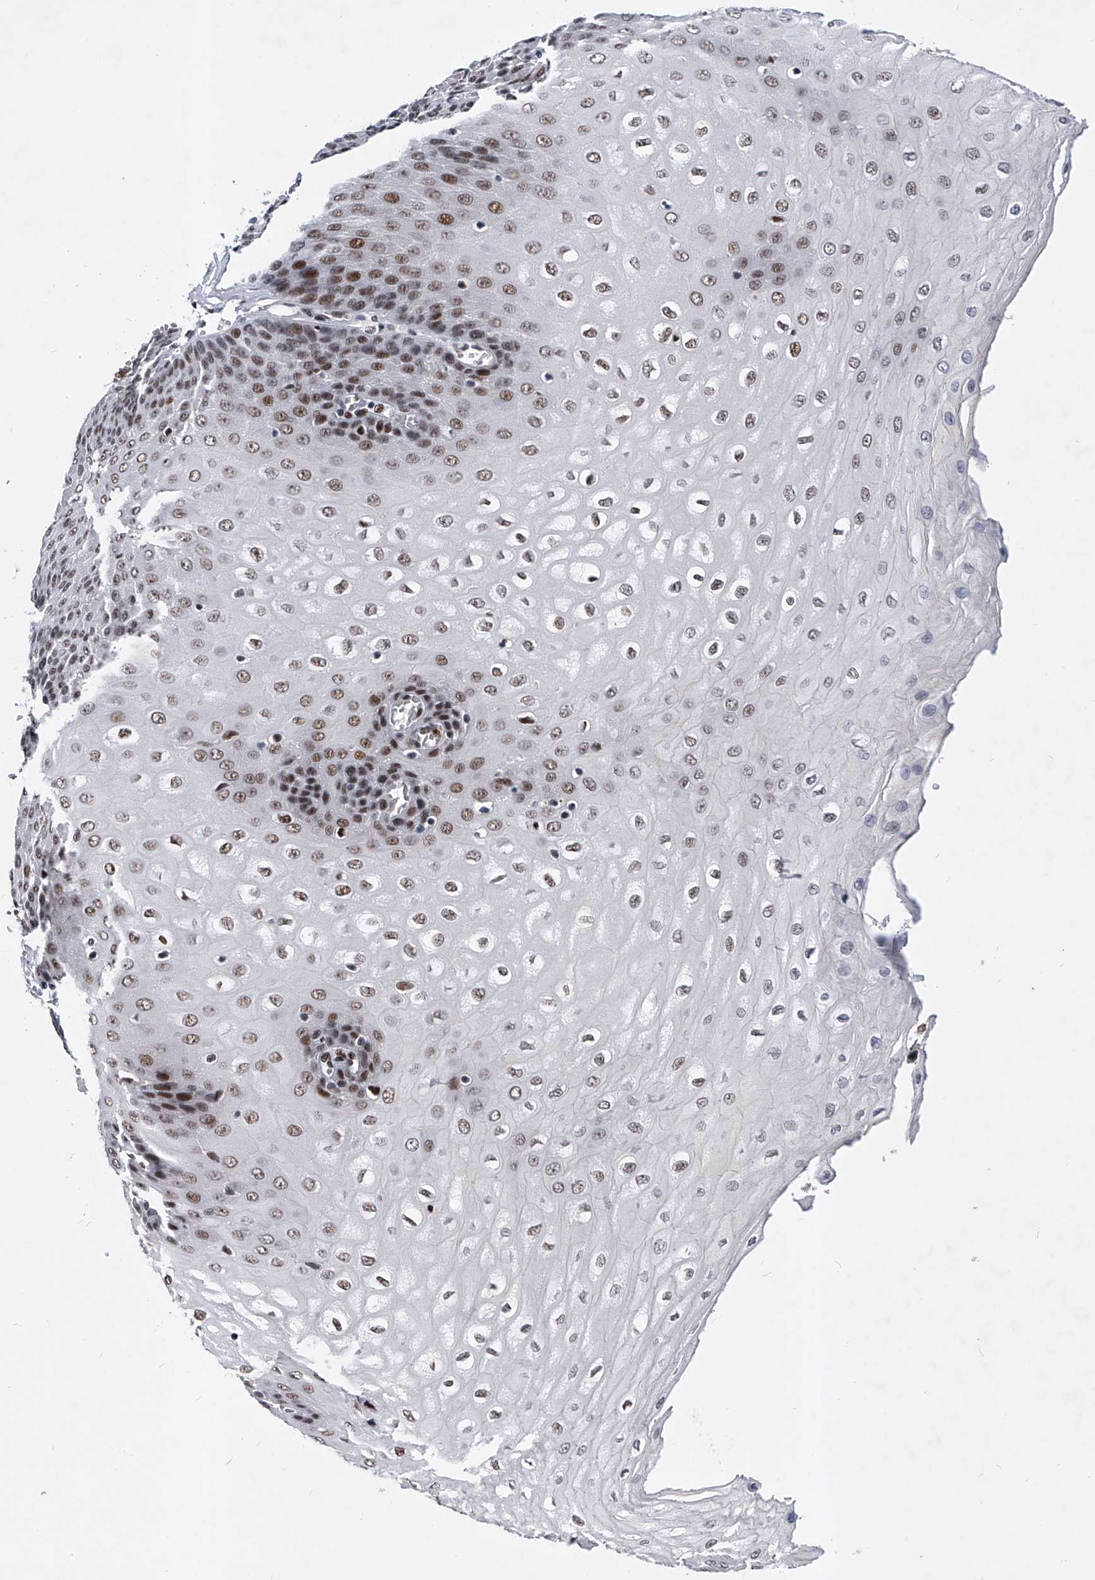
{"staining": {"intensity": "strong", "quantity": ">75%", "location": "nuclear"}, "tissue": "esophagus", "cell_type": "Squamous epithelial cells", "image_type": "normal", "snomed": [{"axis": "morphology", "description": "Normal tissue, NOS"}, {"axis": "topography", "description": "Esophagus"}], "caption": "Esophagus stained for a protein (brown) displays strong nuclear positive expression in about >75% of squamous epithelial cells.", "gene": "TESK2", "patient": {"sex": "male", "age": 60}}